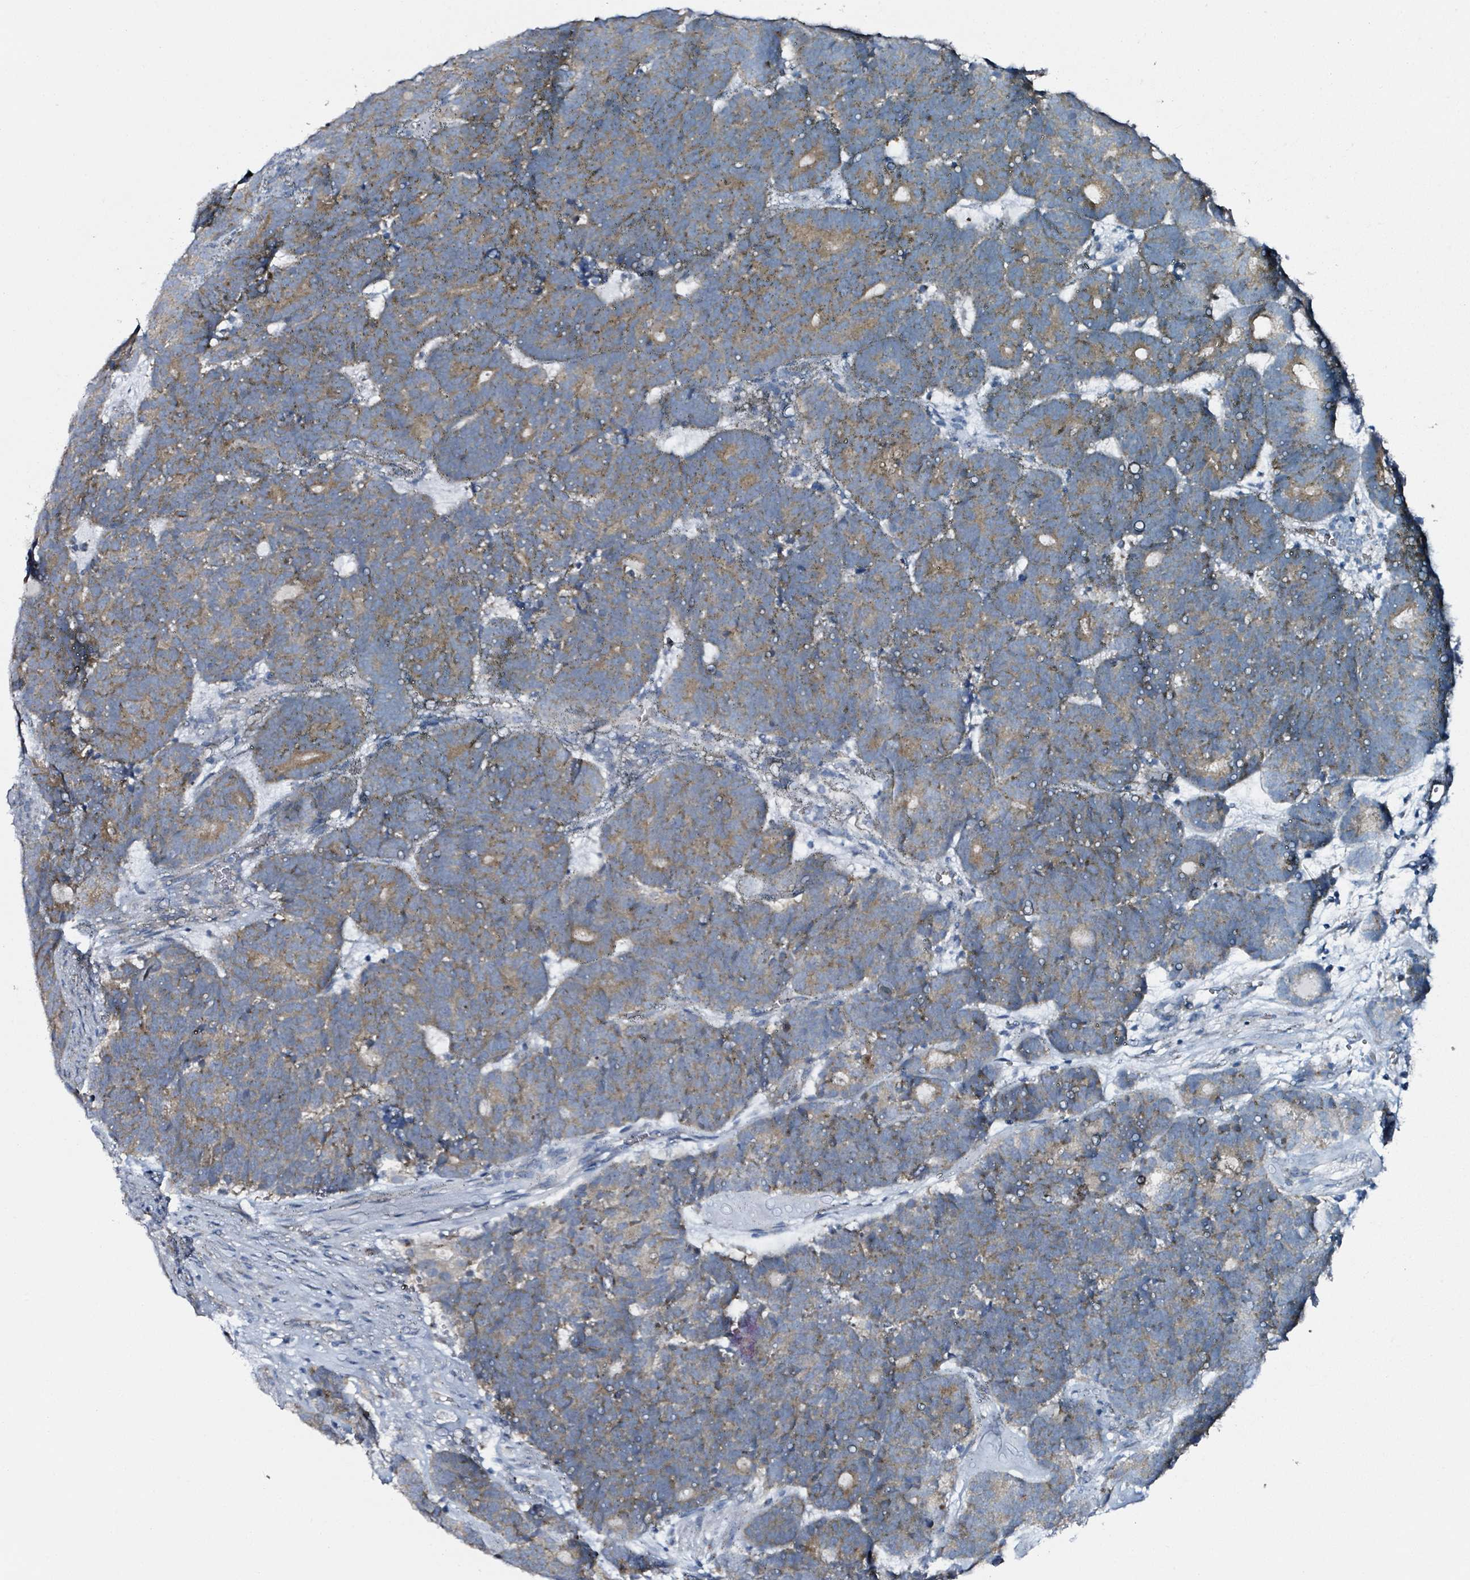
{"staining": {"intensity": "moderate", "quantity": ">75%", "location": "cytoplasmic/membranous"}, "tissue": "head and neck cancer", "cell_type": "Tumor cells", "image_type": "cancer", "snomed": [{"axis": "morphology", "description": "Adenocarcinoma, NOS"}, {"axis": "topography", "description": "Head-Neck"}], "caption": "The immunohistochemical stain labels moderate cytoplasmic/membranous positivity in tumor cells of head and neck cancer tissue.", "gene": "B3GAT3", "patient": {"sex": "female", "age": 81}}